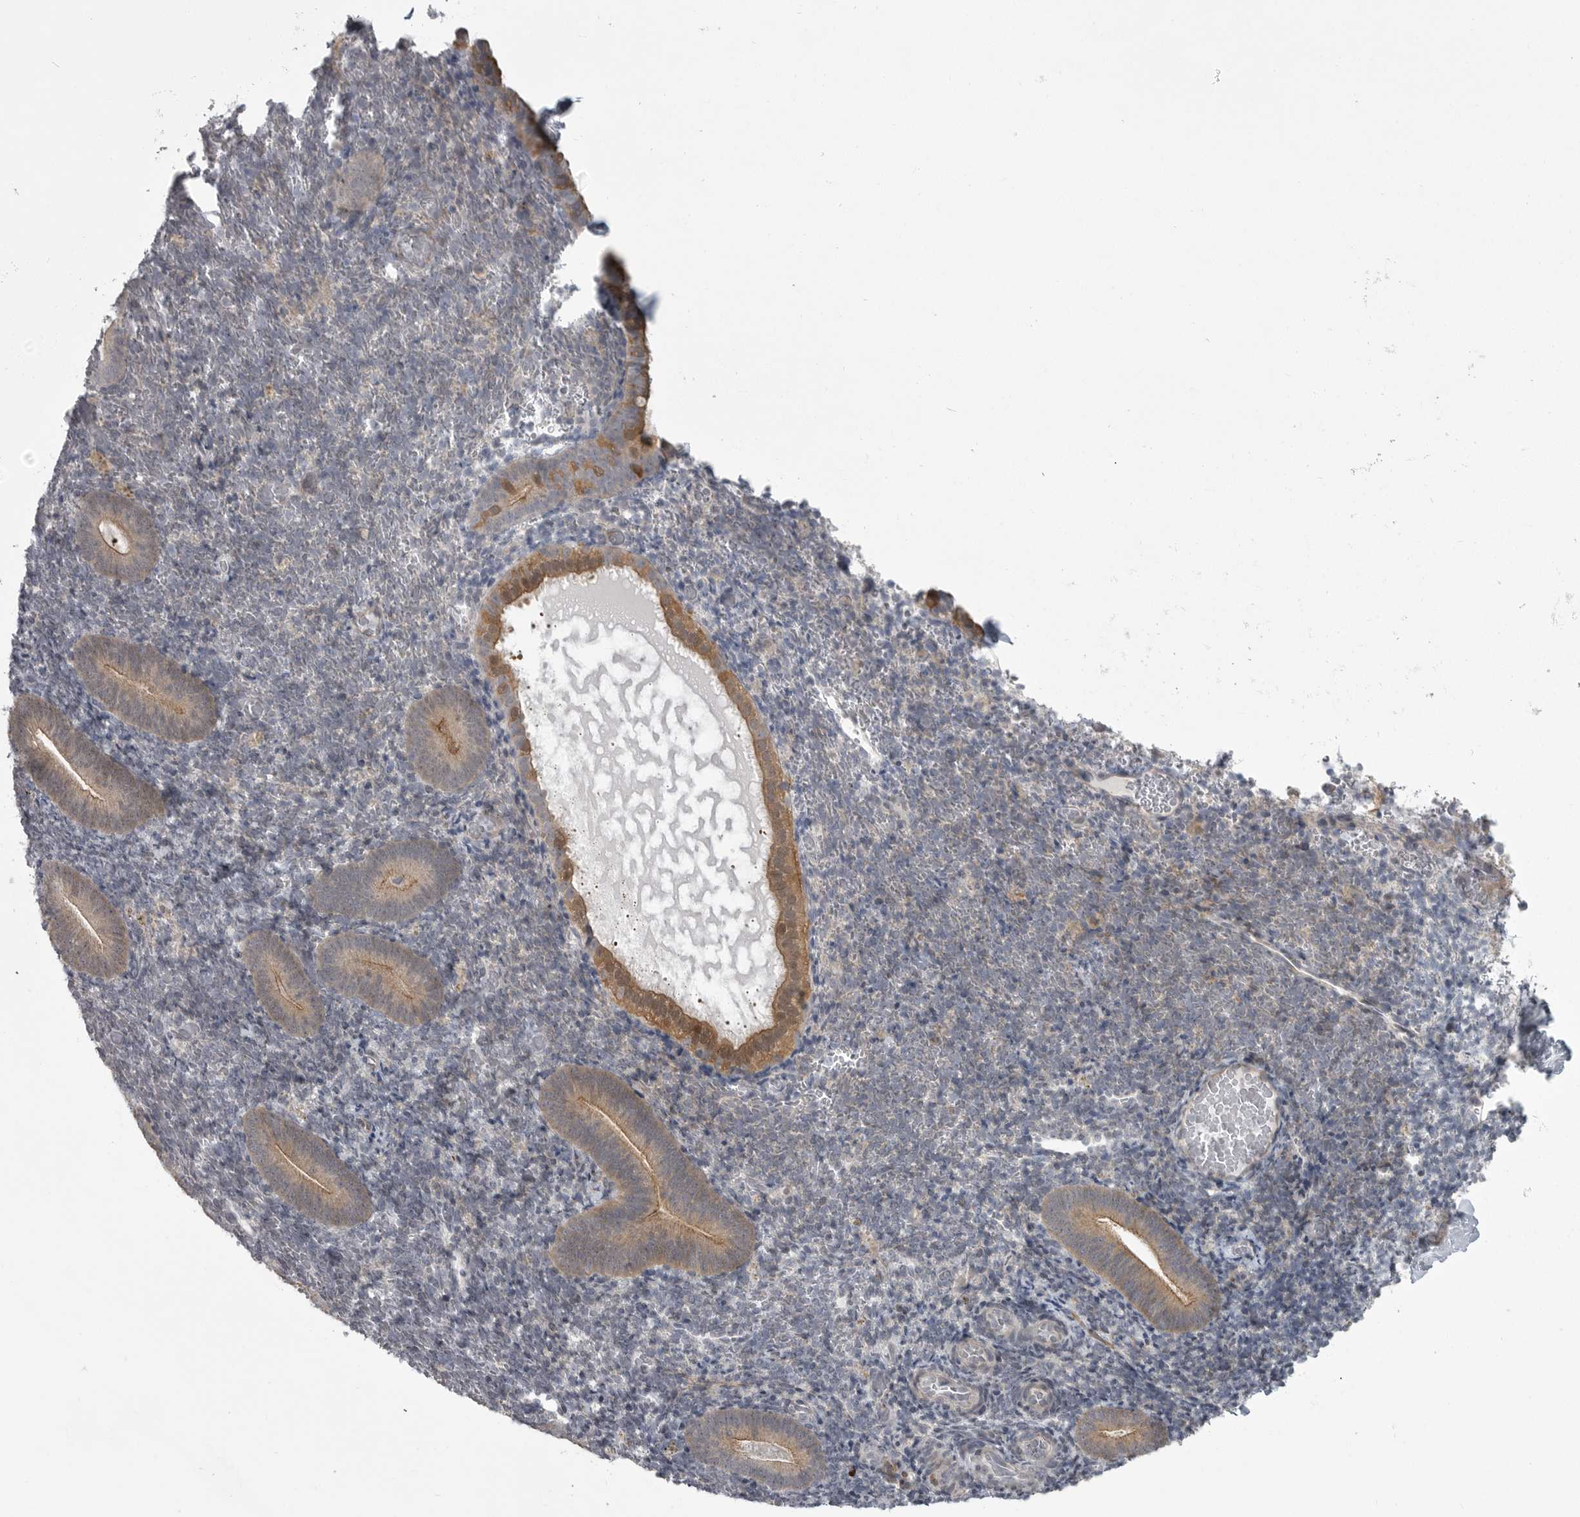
{"staining": {"intensity": "negative", "quantity": "none", "location": "none"}, "tissue": "endometrium", "cell_type": "Cells in endometrial stroma", "image_type": "normal", "snomed": [{"axis": "morphology", "description": "Normal tissue, NOS"}, {"axis": "topography", "description": "Endometrium"}], "caption": "Immunohistochemistry (IHC) of benign endometrium exhibits no expression in cells in endometrial stroma.", "gene": "PPP1R9A", "patient": {"sex": "female", "age": 51}}